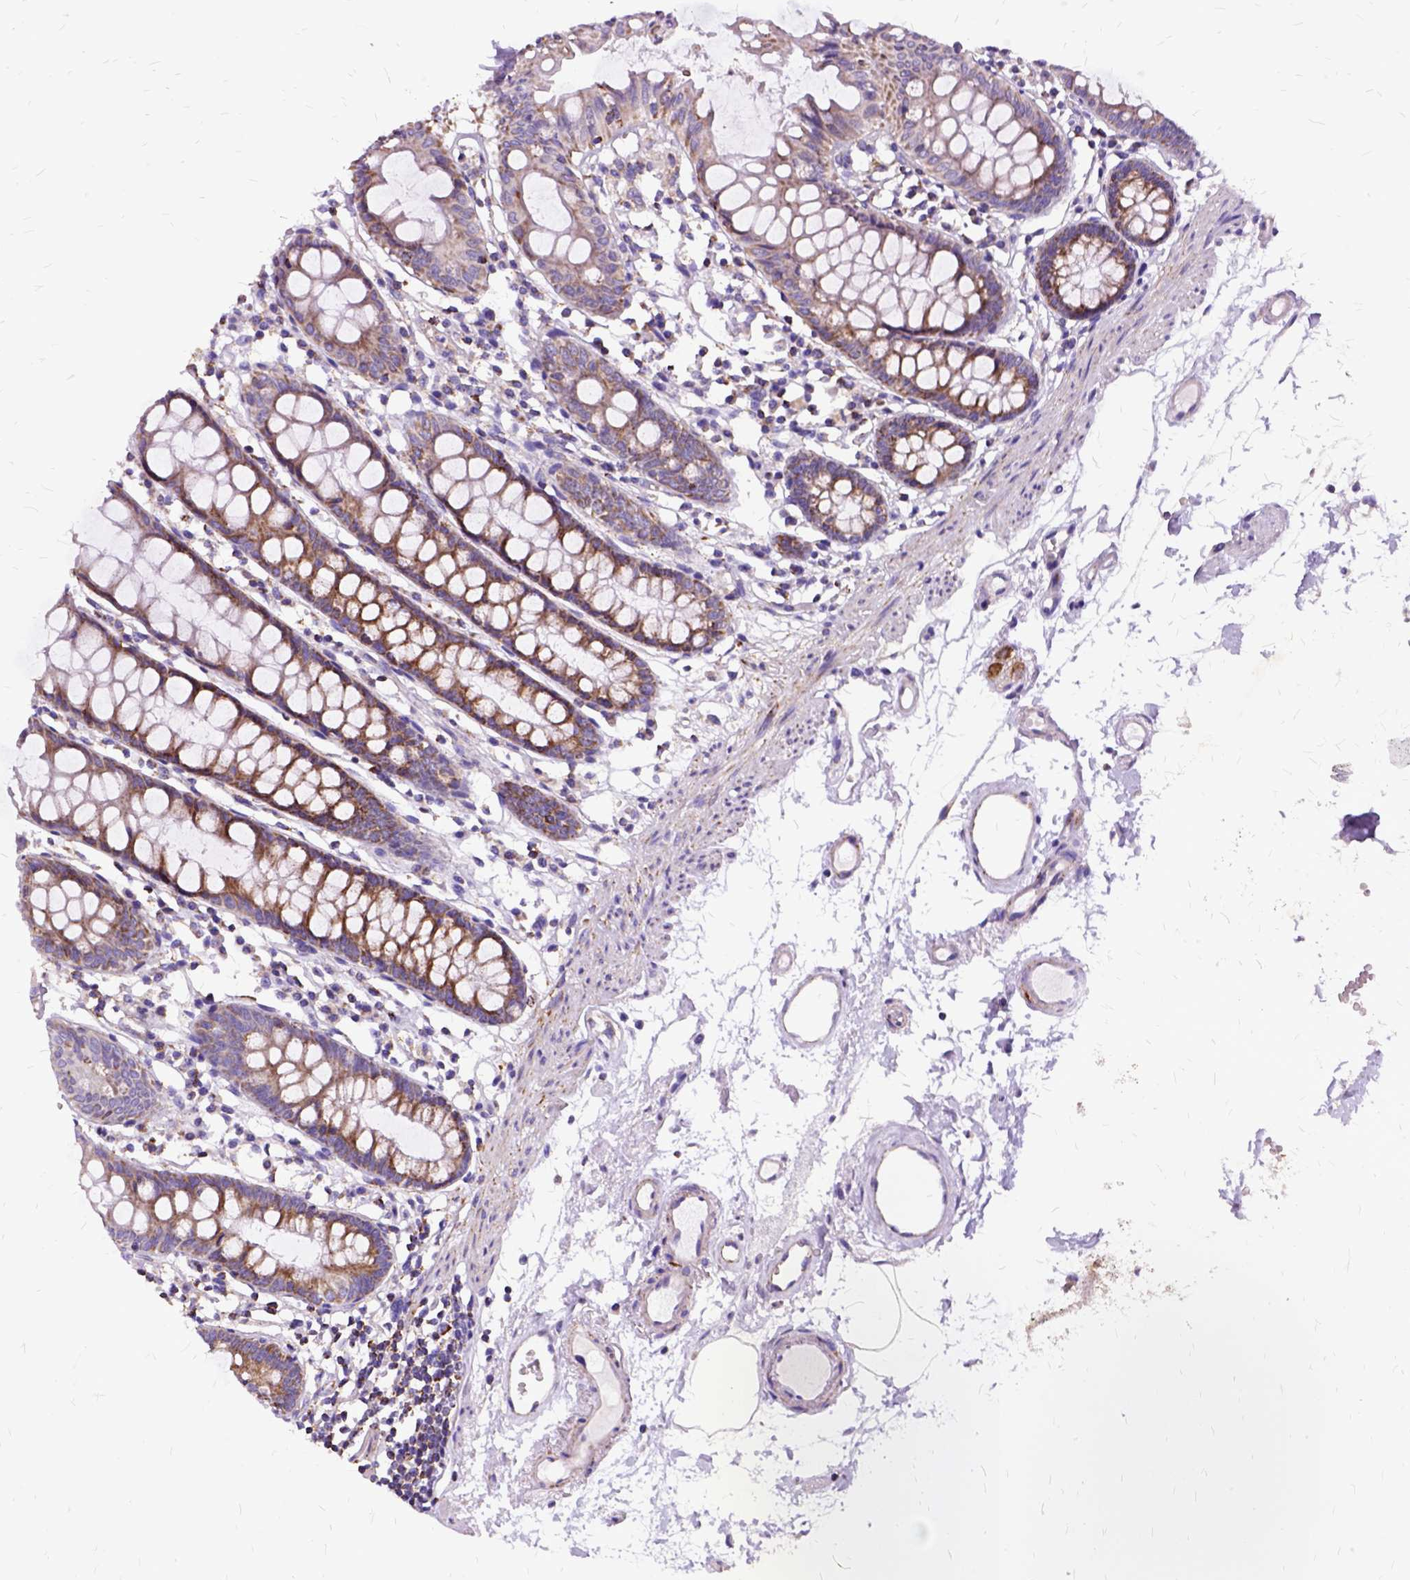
{"staining": {"intensity": "negative", "quantity": "none", "location": "none"}, "tissue": "colon", "cell_type": "Endothelial cells", "image_type": "normal", "snomed": [{"axis": "morphology", "description": "Normal tissue, NOS"}, {"axis": "topography", "description": "Colon"}], "caption": "Protein analysis of unremarkable colon displays no significant expression in endothelial cells.", "gene": "OXCT1", "patient": {"sex": "female", "age": 84}}